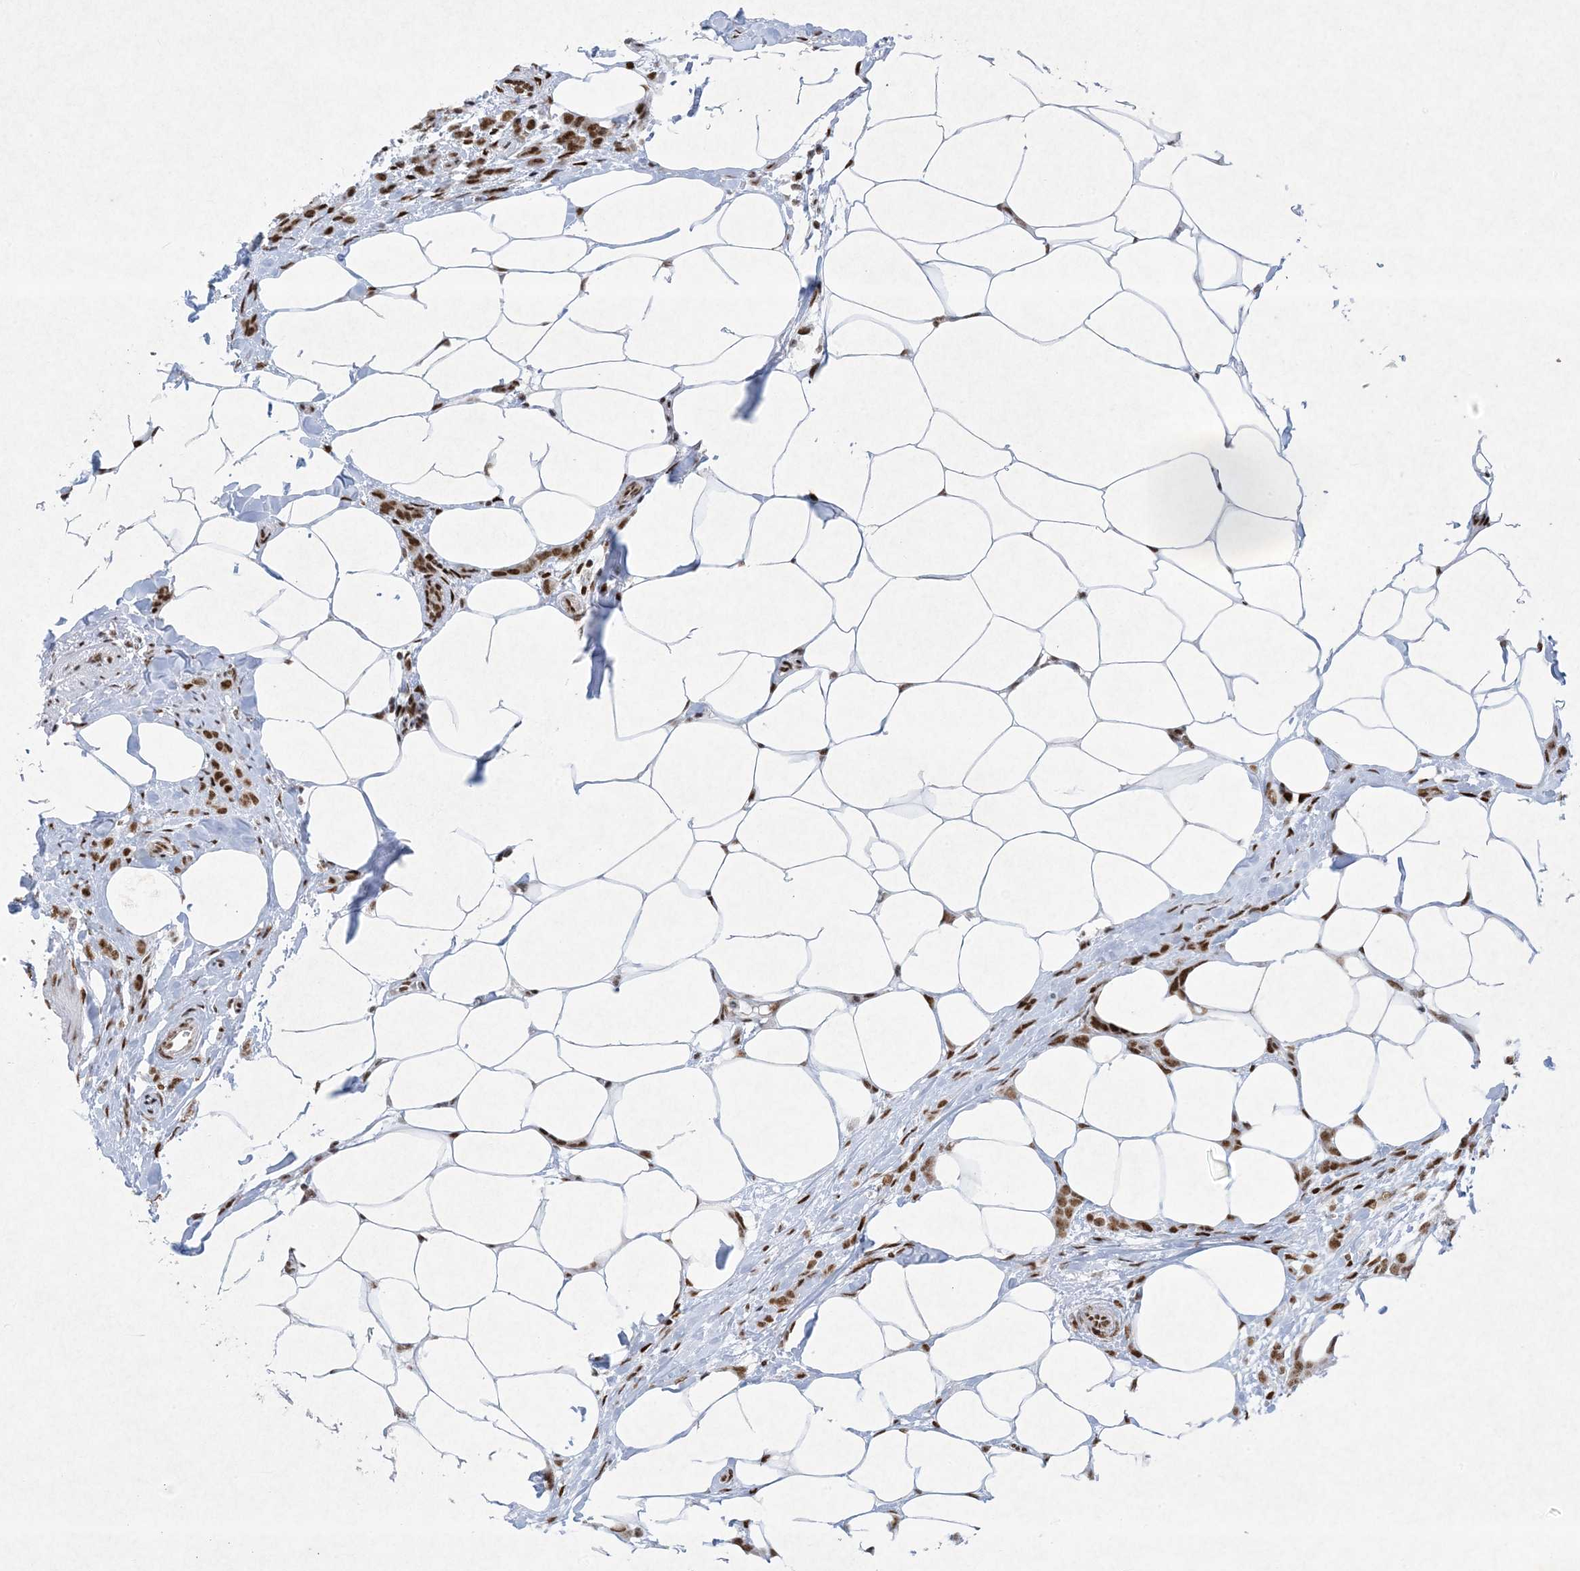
{"staining": {"intensity": "moderate", "quantity": ">75%", "location": "nuclear"}, "tissue": "breast cancer", "cell_type": "Tumor cells", "image_type": "cancer", "snomed": [{"axis": "morphology", "description": "Lobular carcinoma, in situ"}, {"axis": "morphology", "description": "Lobular carcinoma"}, {"axis": "topography", "description": "Breast"}], "caption": "This is a histology image of IHC staining of breast cancer, which shows moderate staining in the nuclear of tumor cells.", "gene": "PKNOX2", "patient": {"sex": "female", "age": 41}}